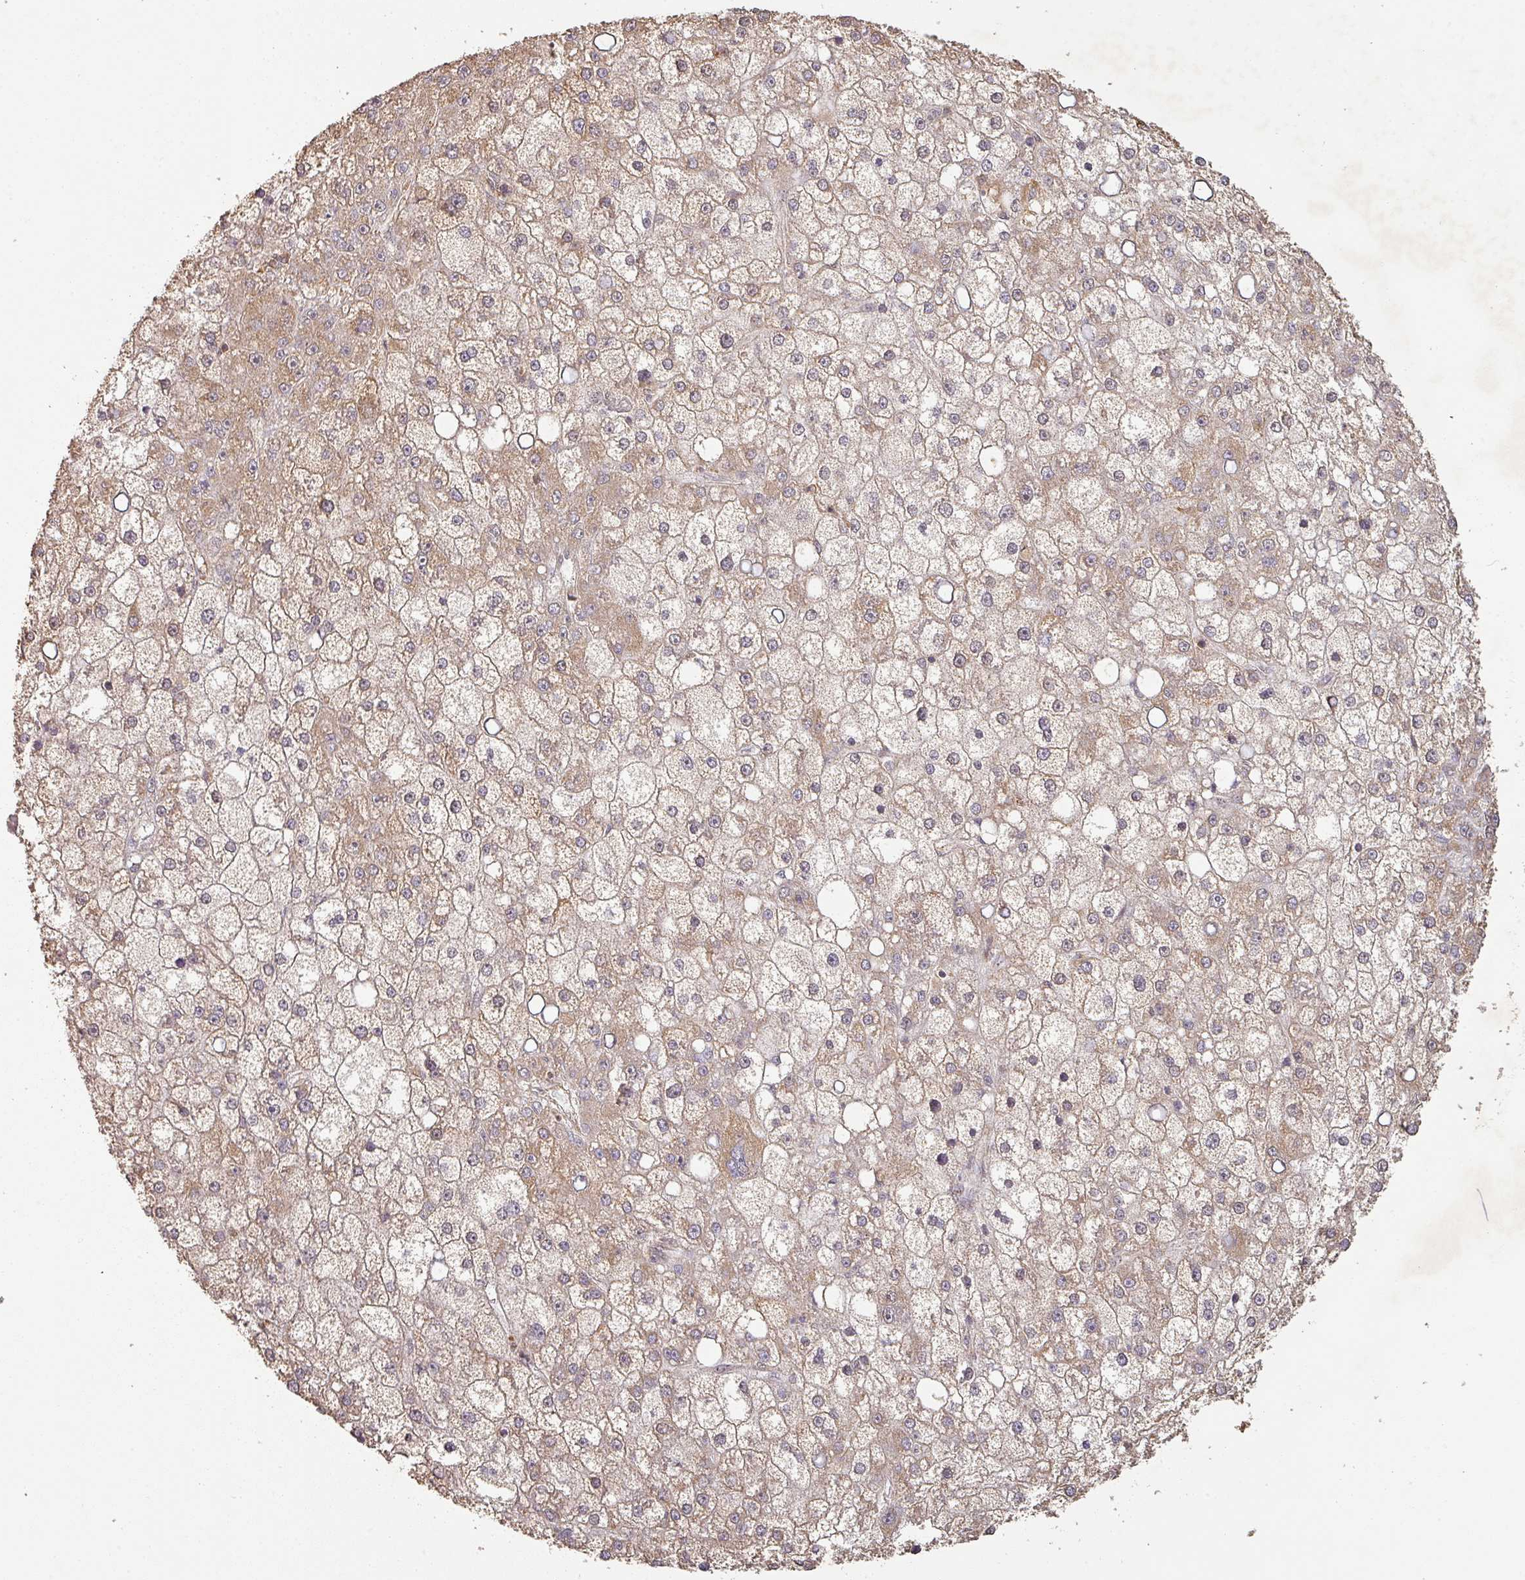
{"staining": {"intensity": "weak", "quantity": "25%-75%", "location": "cytoplasmic/membranous"}, "tissue": "liver cancer", "cell_type": "Tumor cells", "image_type": "cancer", "snomed": [{"axis": "morphology", "description": "Carcinoma, Hepatocellular, NOS"}, {"axis": "topography", "description": "Liver"}], "caption": "A brown stain highlights weak cytoplasmic/membranous staining of a protein in liver hepatocellular carcinoma tumor cells.", "gene": "ZNF322", "patient": {"sex": "male", "age": 67}}